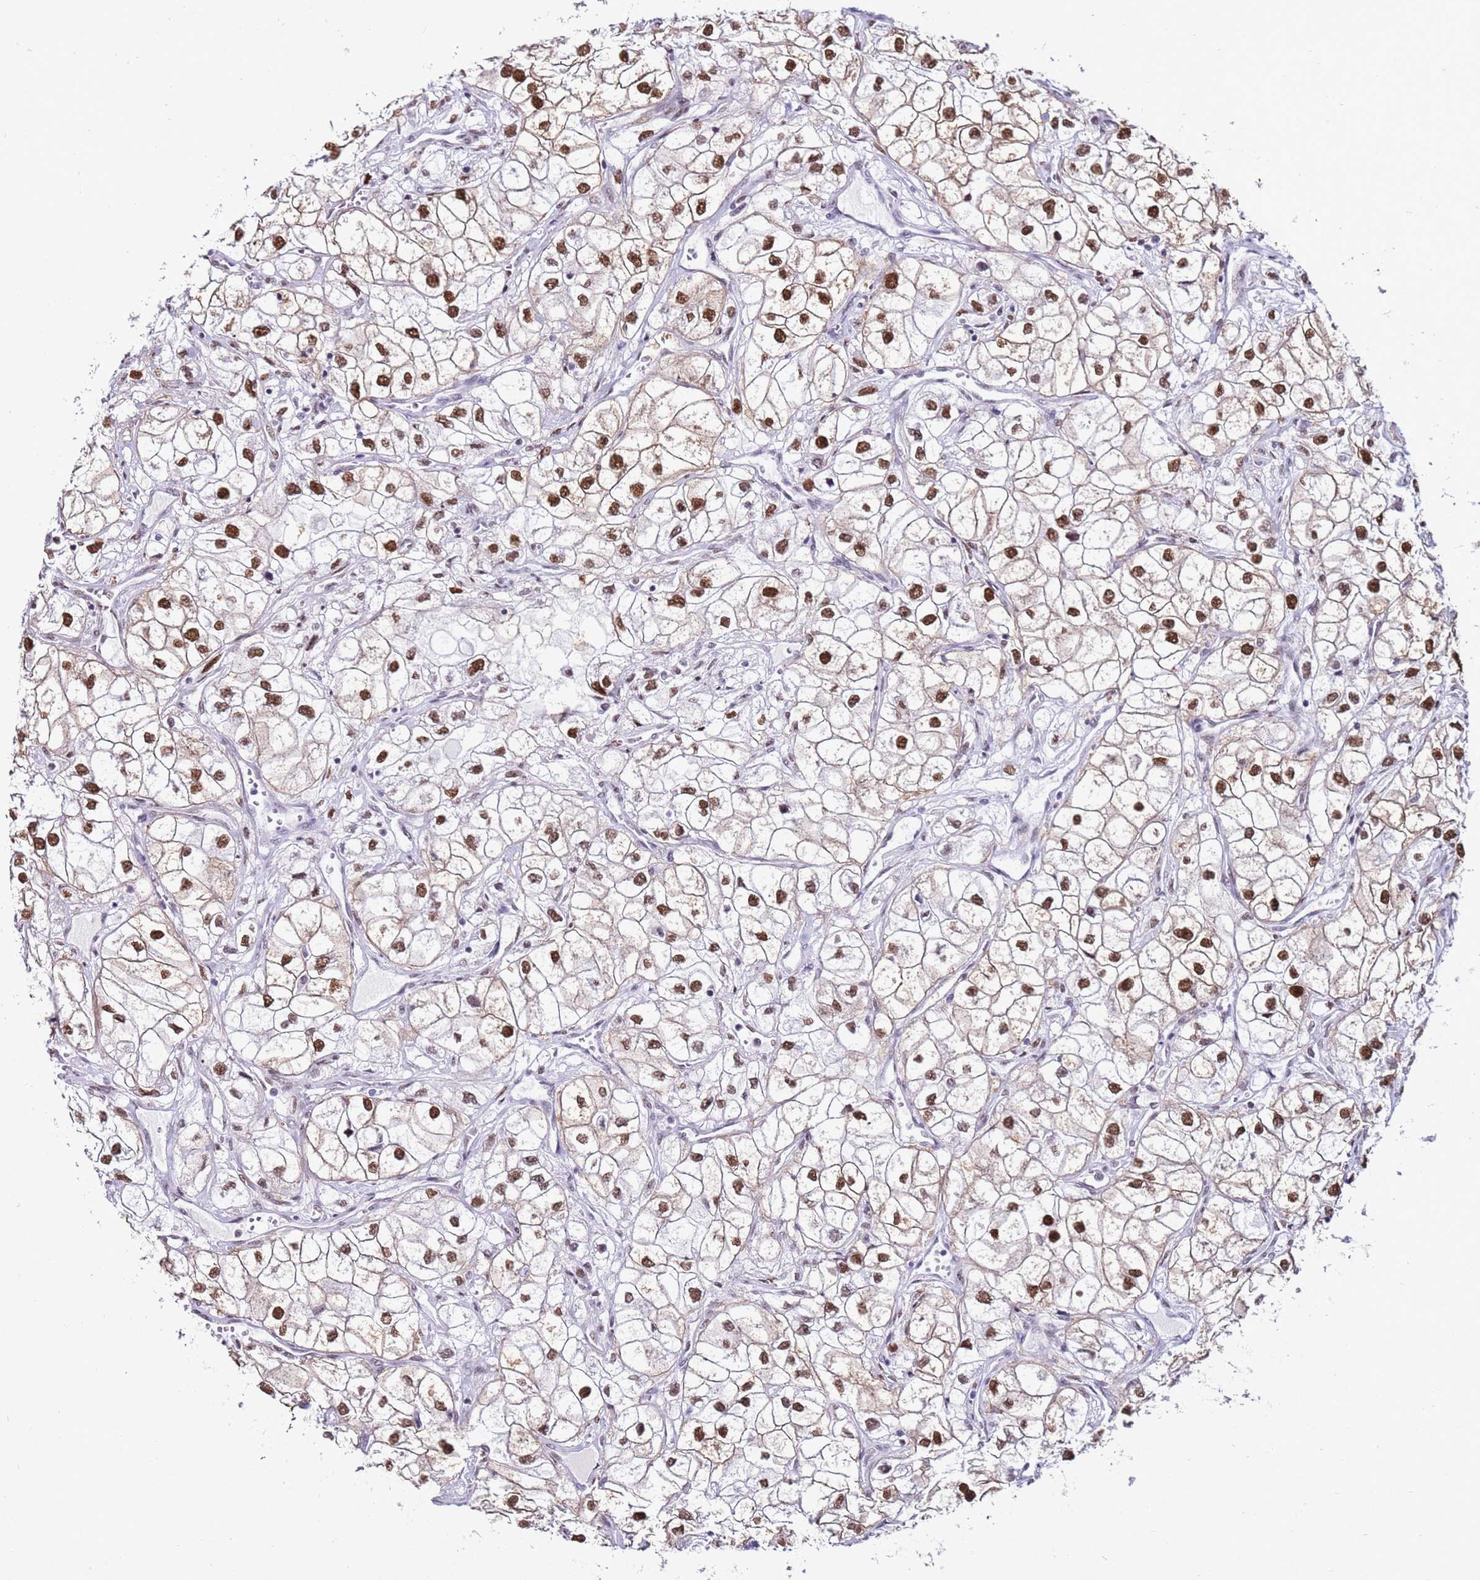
{"staining": {"intensity": "strong", "quantity": ">75%", "location": "nuclear"}, "tissue": "renal cancer", "cell_type": "Tumor cells", "image_type": "cancer", "snomed": [{"axis": "morphology", "description": "Adenocarcinoma, NOS"}, {"axis": "topography", "description": "Kidney"}], "caption": "Immunohistochemical staining of human renal cancer reveals strong nuclear protein expression in approximately >75% of tumor cells. The protein of interest is shown in brown color, while the nuclei are stained blue.", "gene": "KPNA4", "patient": {"sex": "male", "age": 59}}